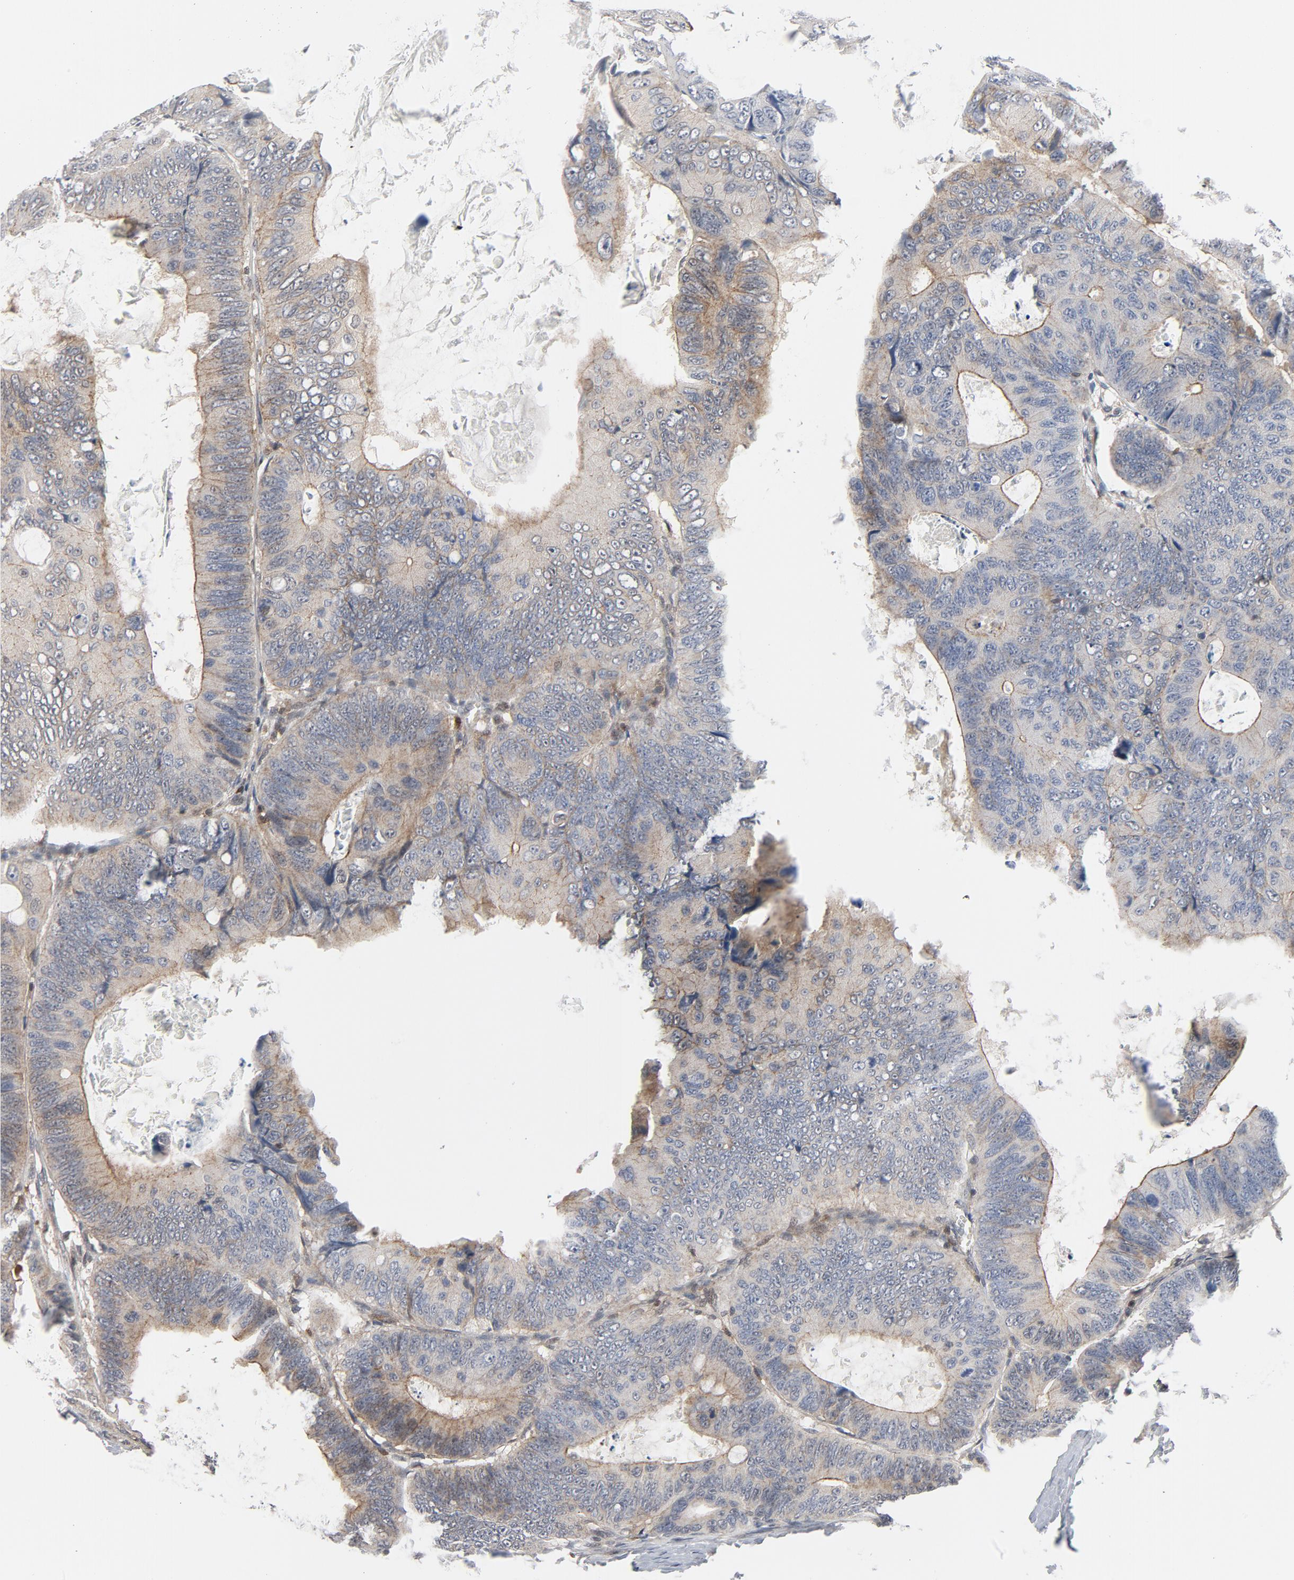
{"staining": {"intensity": "weak", "quantity": "25%-75%", "location": "cytoplasmic/membranous"}, "tissue": "colorectal cancer", "cell_type": "Tumor cells", "image_type": "cancer", "snomed": [{"axis": "morphology", "description": "Adenocarcinoma, NOS"}, {"axis": "topography", "description": "Colon"}], "caption": "This is a histology image of immunohistochemistry (IHC) staining of adenocarcinoma (colorectal), which shows weak expression in the cytoplasmic/membranous of tumor cells.", "gene": "TRADD", "patient": {"sex": "female", "age": 55}}